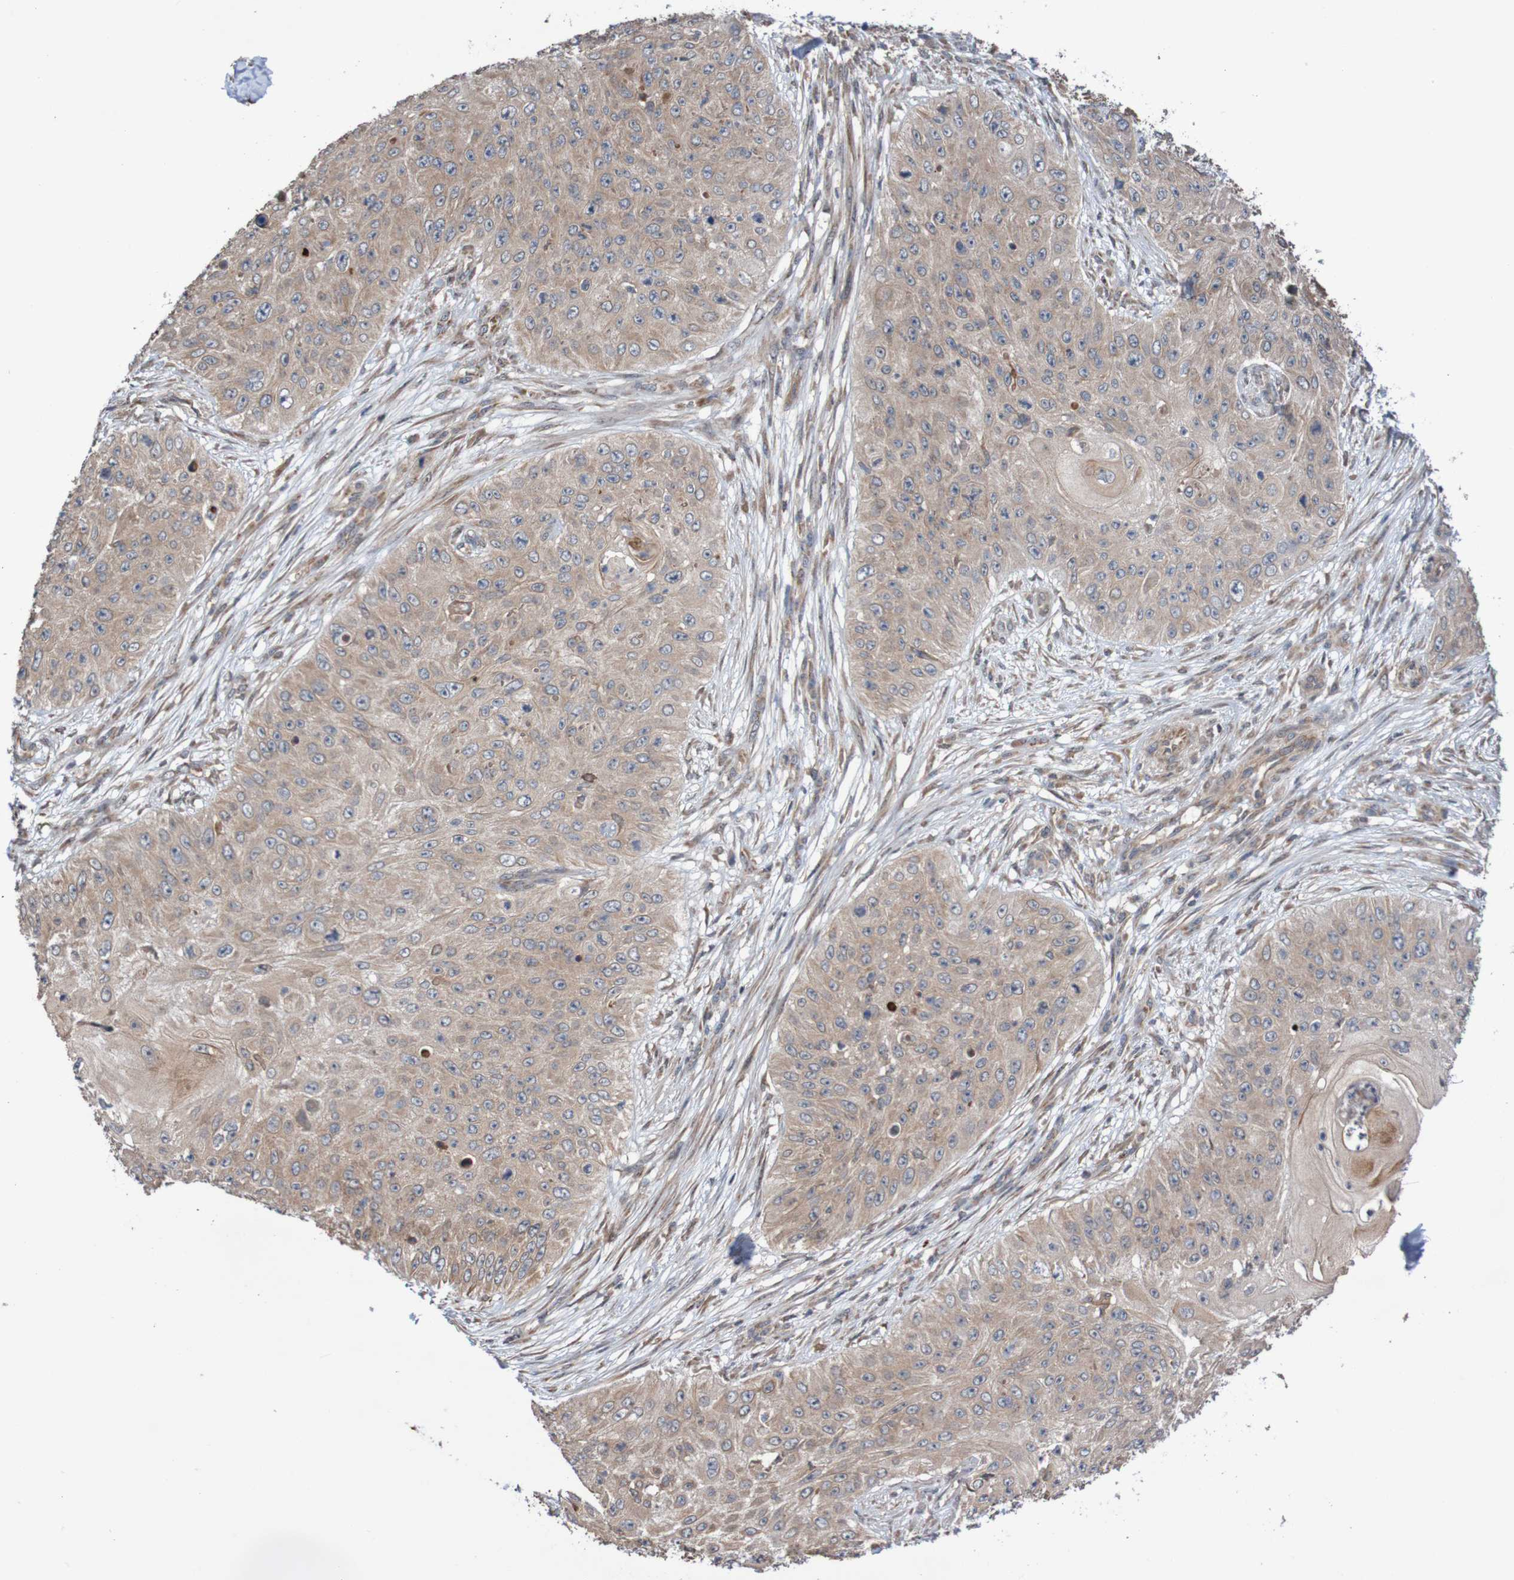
{"staining": {"intensity": "moderate", "quantity": ">75%", "location": "cytoplasmic/membranous"}, "tissue": "skin cancer", "cell_type": "Tumor cells", "image_type": "cancer", "snomed": [{"axis": "morphology", "description": "Squamous cell carcinoma, NOS"}, {"axis": "topography", "description": "Skin"}], "caption": "Immunohistochemistry (IHC) image of skin squamous cell carcinoma stained for a protein (brown), which exhibits medium levels of moderate cytoplasmic/membranous positivity in about >75% of tumor cells.", "gene": "PHPT1", "patient": {"sex": "female", "age": 80}}